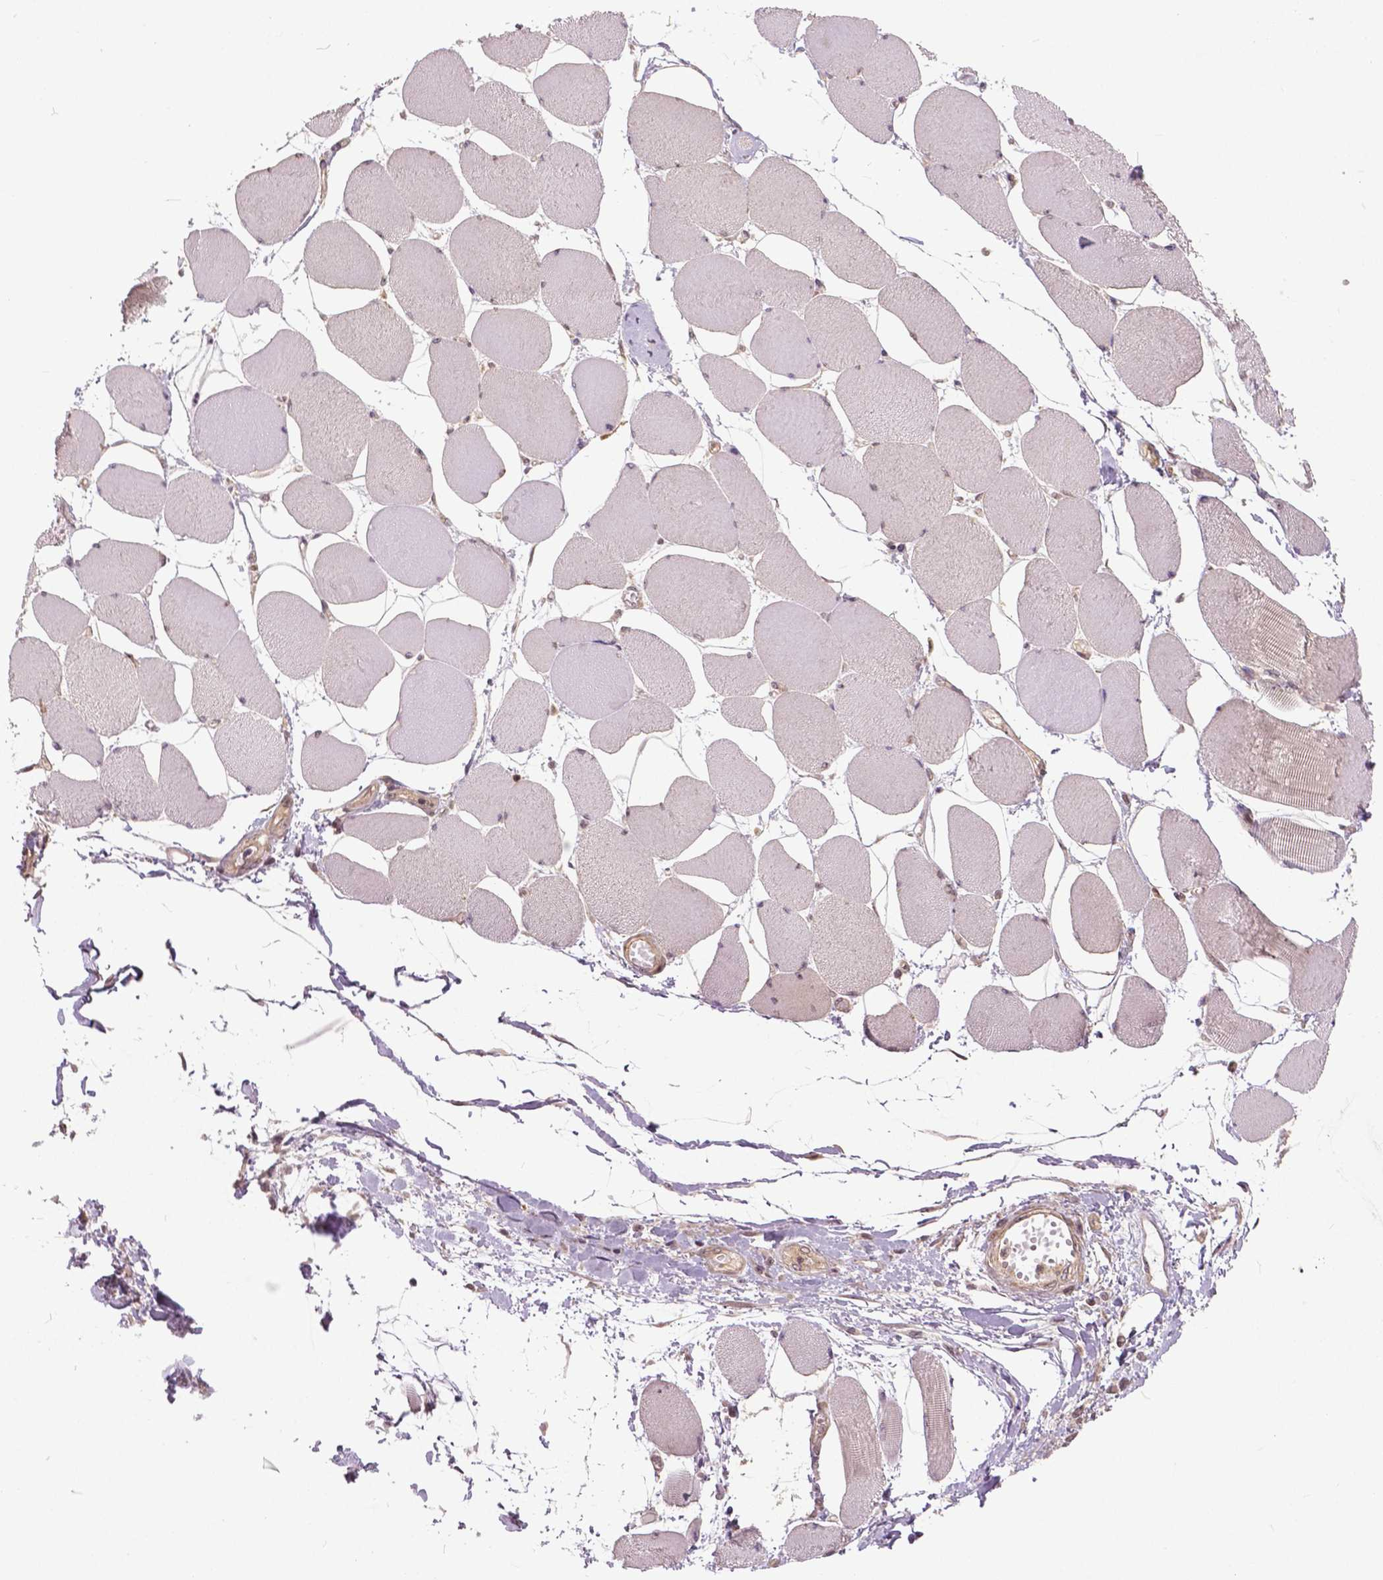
{"staining": {"intensity": "weak", "quantity": "25%-75%", "location": "cytoplasmic/membranous"}, "tissue": "skeletal muscle", "cell_type": "Myocytes", "image_type": "normal", "snomed": [{"axis": "morphology", "description": "Normal tissue, NOS"}, {"axis": "topography", "description": "Skeletal muscle"}], "caption": "Myocytes reveal low levels of weak cytoplasmic/membranous expression in about 25%-75% of cells in normal skeletal muscle.", "gene": "ANXA13", "patient": {"sex": "female", "age": 75}}